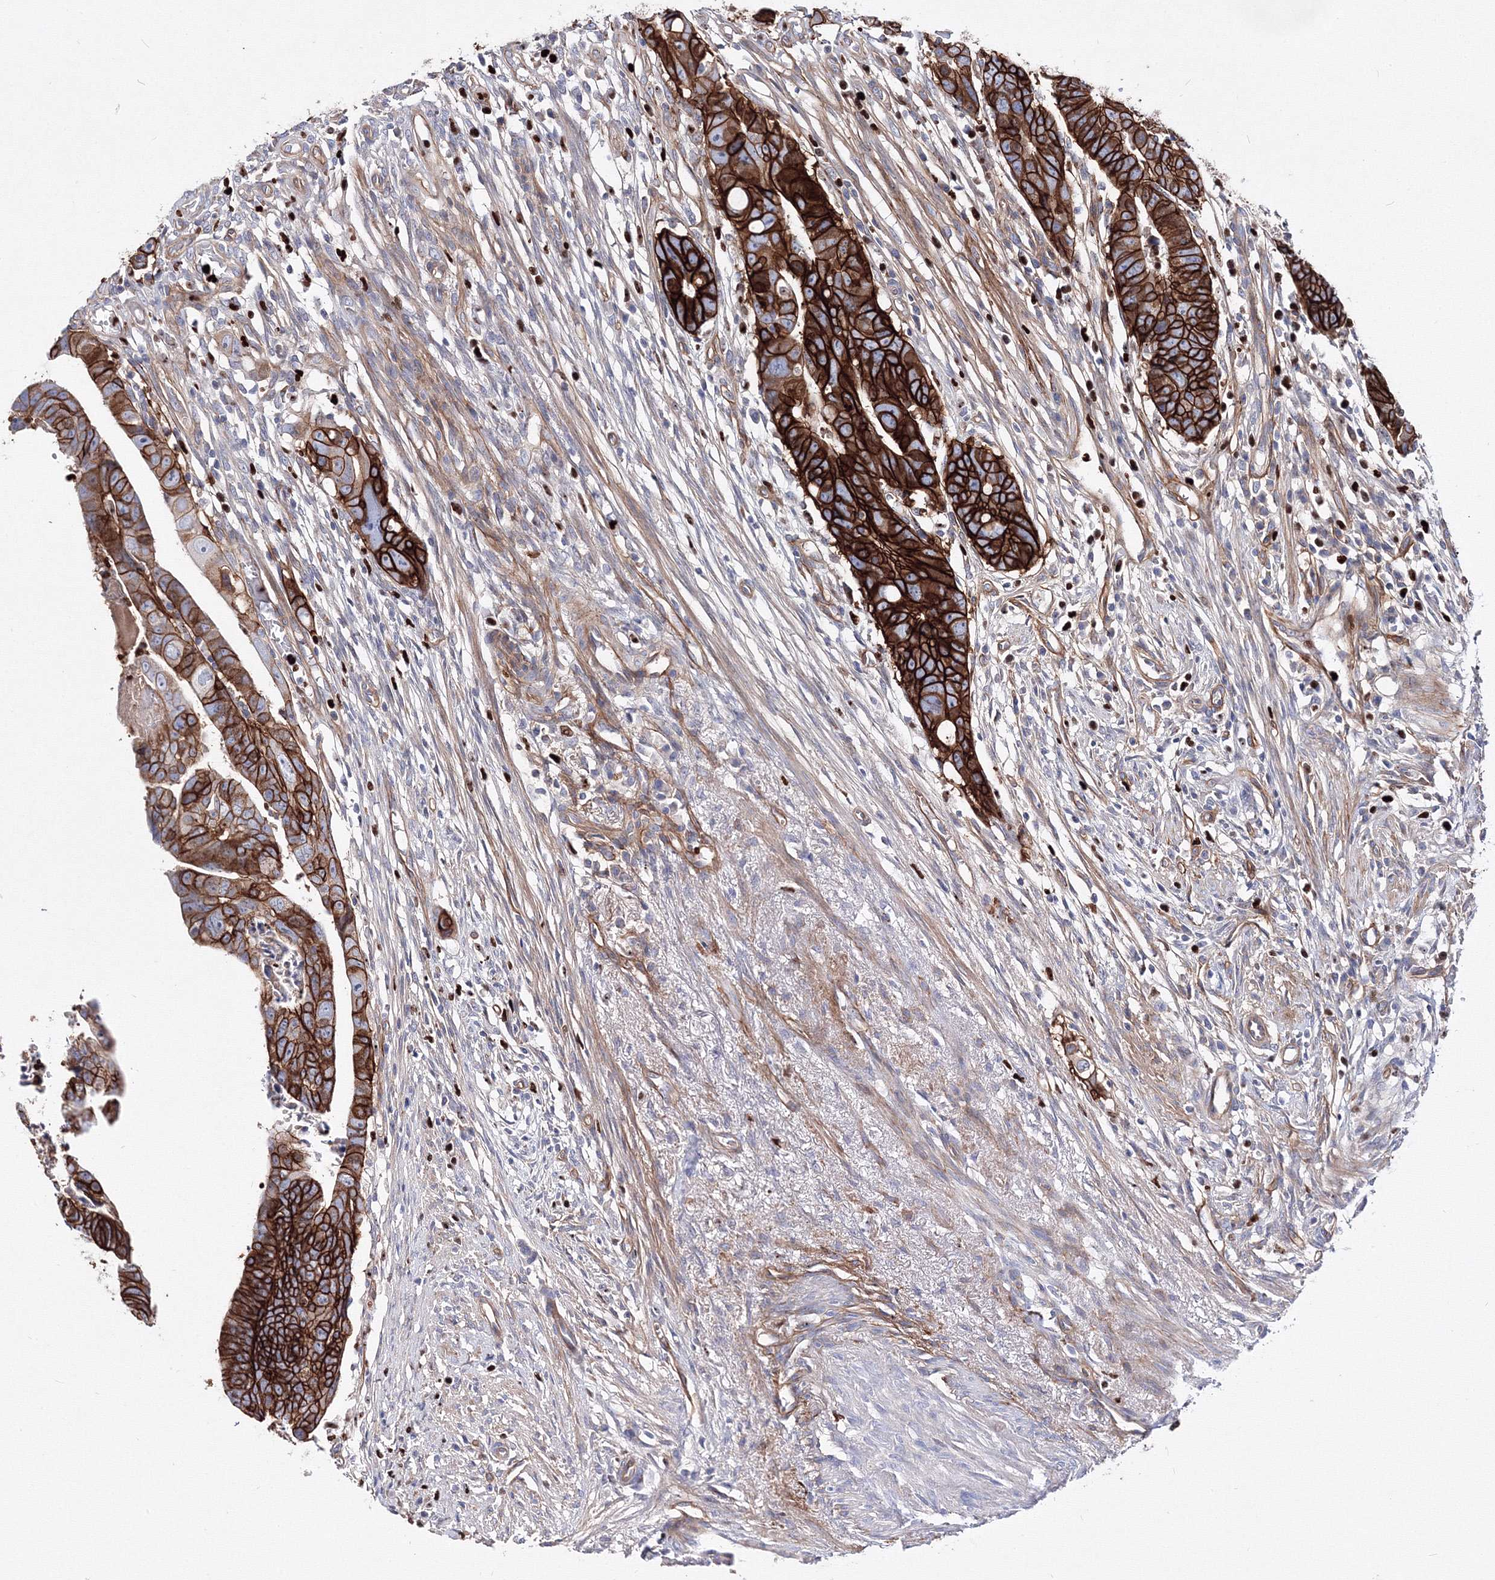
{"staining": {"intensity": "strong", "quantity": ">75%", "location": "cytoplasmic/membranous"}, "tissue": "colorectal cancer", "cell_type": "Tumor cells", "image_type": "cancer", "snomed": [{"axis": "morphology", "description": "Adenocarcinoma, NOS"}, {"axis": "topography", "description": "Rectum"}], "caption": "Colorectal adenocarcinoma stained for a protein (brown) exhibits strong cytoplasmic/membranous positive positivity in approximately >75% of tumor cells.", "gene": "C11orf52", "patient": {"sex": "female", "age": 65}}